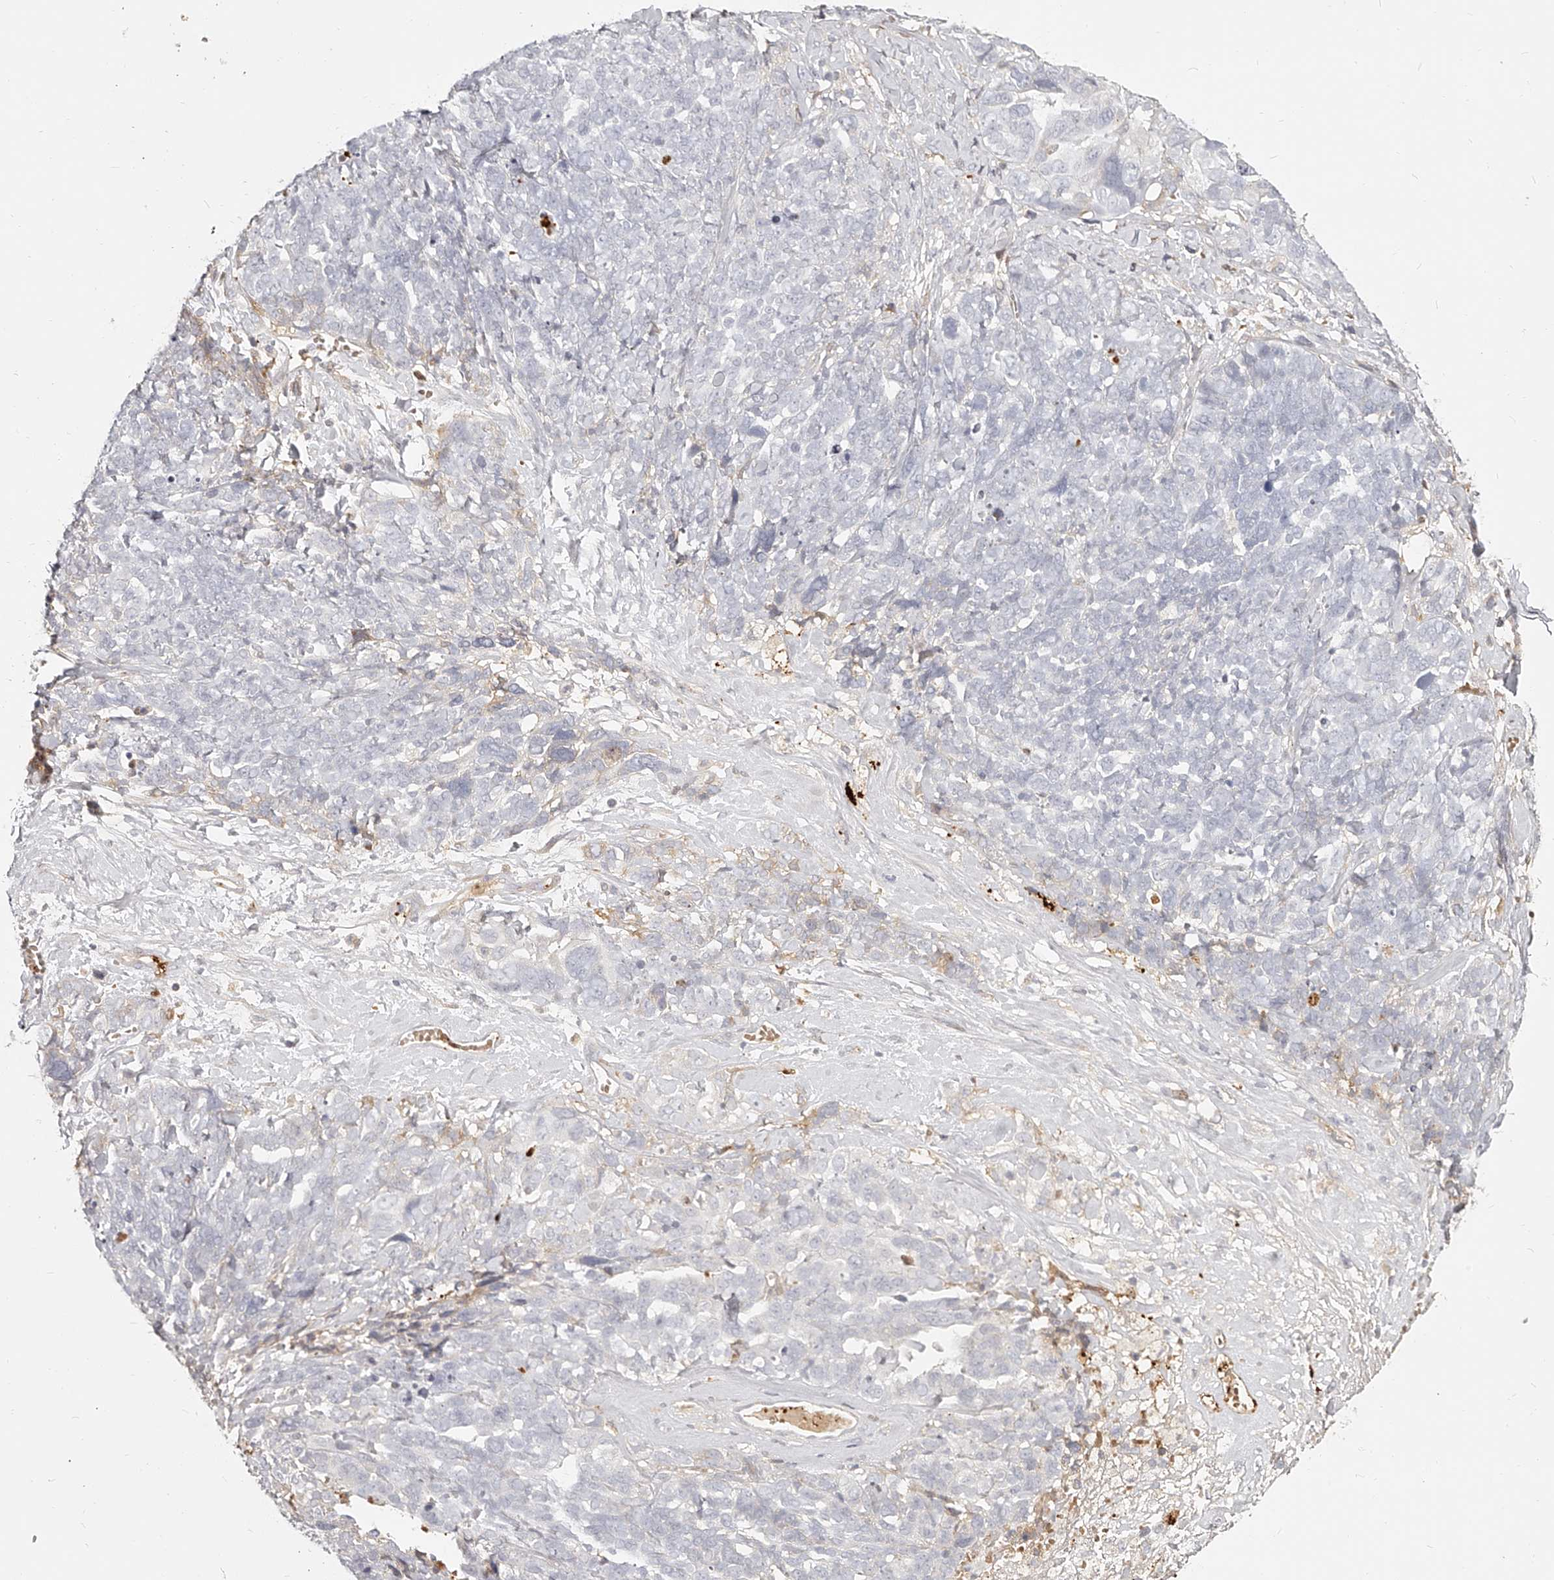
{"staining": {"intensity": "negative", "quantity": "none", "location": "none"}, "tissue": "ovarian cancer", "cell_type": "Tumor cells", "image_type": "cancer", "snomed": [{"axis": "morphology", "description": "Cystadenocarcinoma, serous, NOS"}, {"axis": "topography", "description": "Ovary"}], "caption": "Immunohistochemistry (IHC) image of ovarian cancer (serous cystadenocarcinoma) stained for a protein (brown), which shows no expression in tumor cells.", "gene": "ITGB3", "patient": {"sex": "female", "age": 79}}